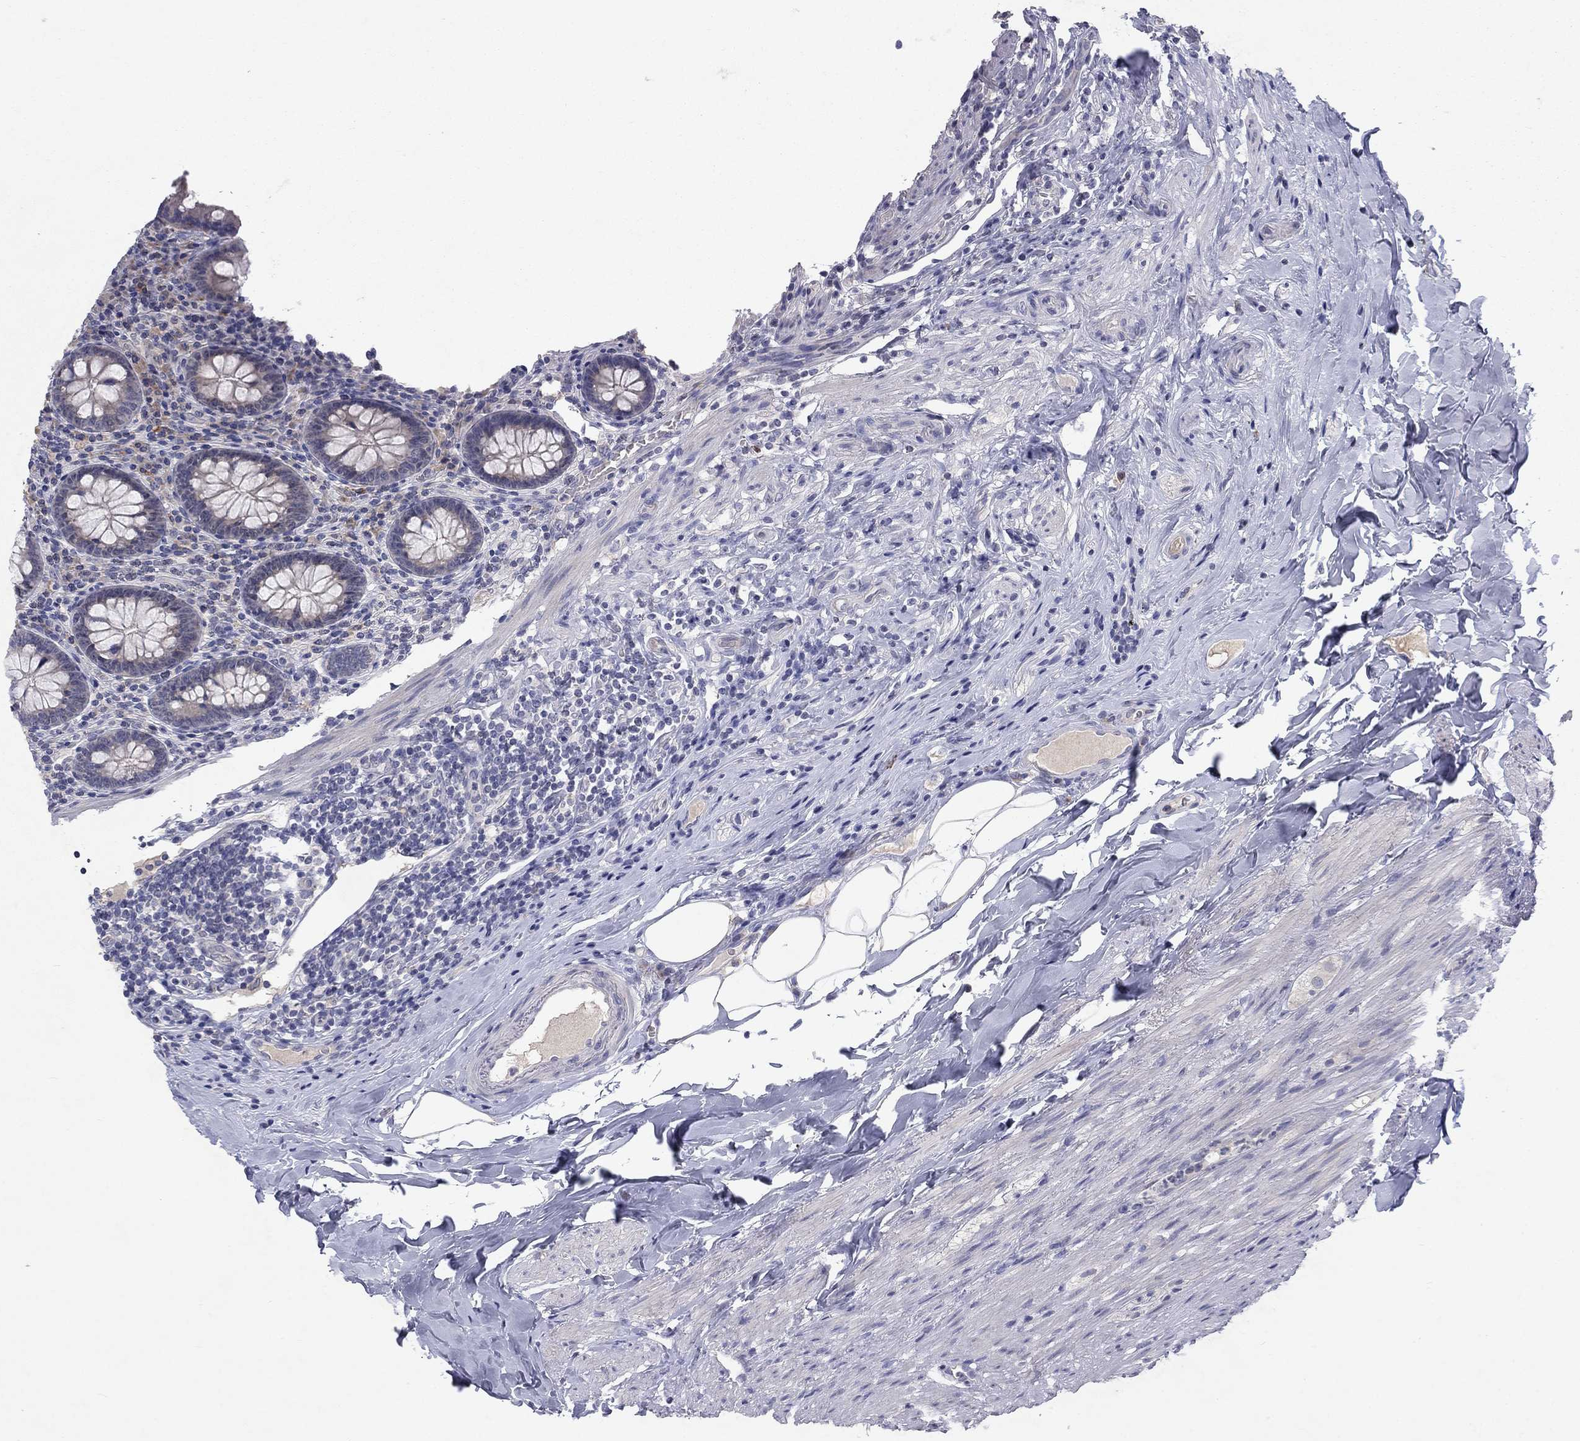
{"staining": {"intensity": "negative", "quantity": "none", "location": "none"}, "tissue": "appendix", "cell_type": "Glandular cells", "image_type": "normal", "snomed": [{"axis": "morphology", "description": "Normal tissue, NOS"}, {"axis": "topography", "description": "Appendix"}], "caption": "Protein analysis of unremarkable appendix displays no significant staining in glandular cells. Nuclei are stained in blue.", "gene": "CACNA1A", "patient": {"sex": "male", "age": 47}}